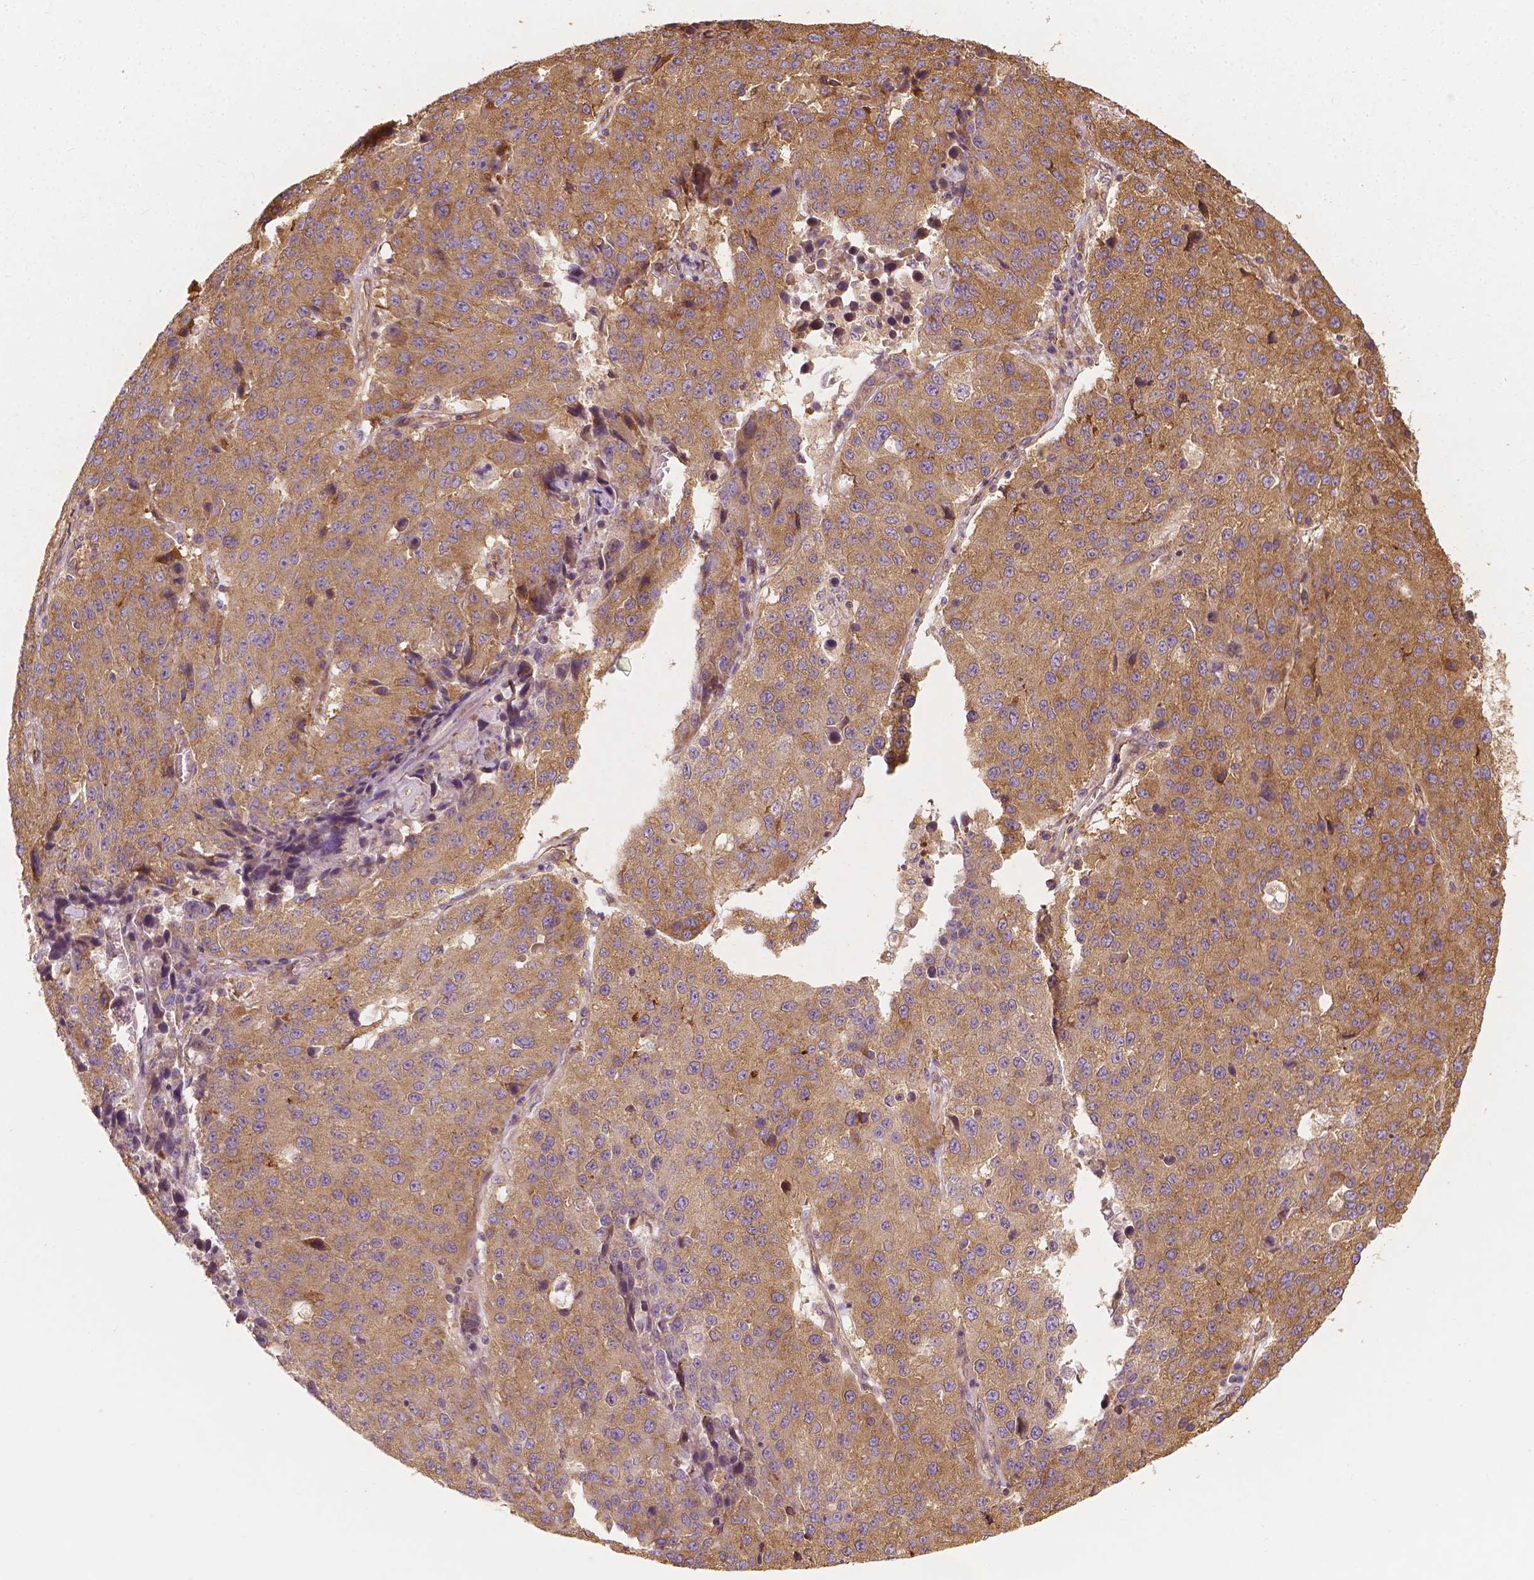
{"staining": {"intensity": "moderate", "quantity": ">75%", "location": "cytoplasmic/membranous"}, "tissue": "stomach cancer", "cell_type": "Tumor cells", "image_type": "cancer", "snomed": [{"axis": "morphology", "description": "Adenocarcinoma, NOS"}, {"axis": "topography", "description": "Stomach"}], "caption": "An image showing moderate cytoplasmic/membranous expression in approximately >75% of tumor cells in adenocarcinoma (stomach), as visualized by brown immunohistochemical staining.", "gene": "G3BP1", "patient": {"sex": "male", "age": 71}}